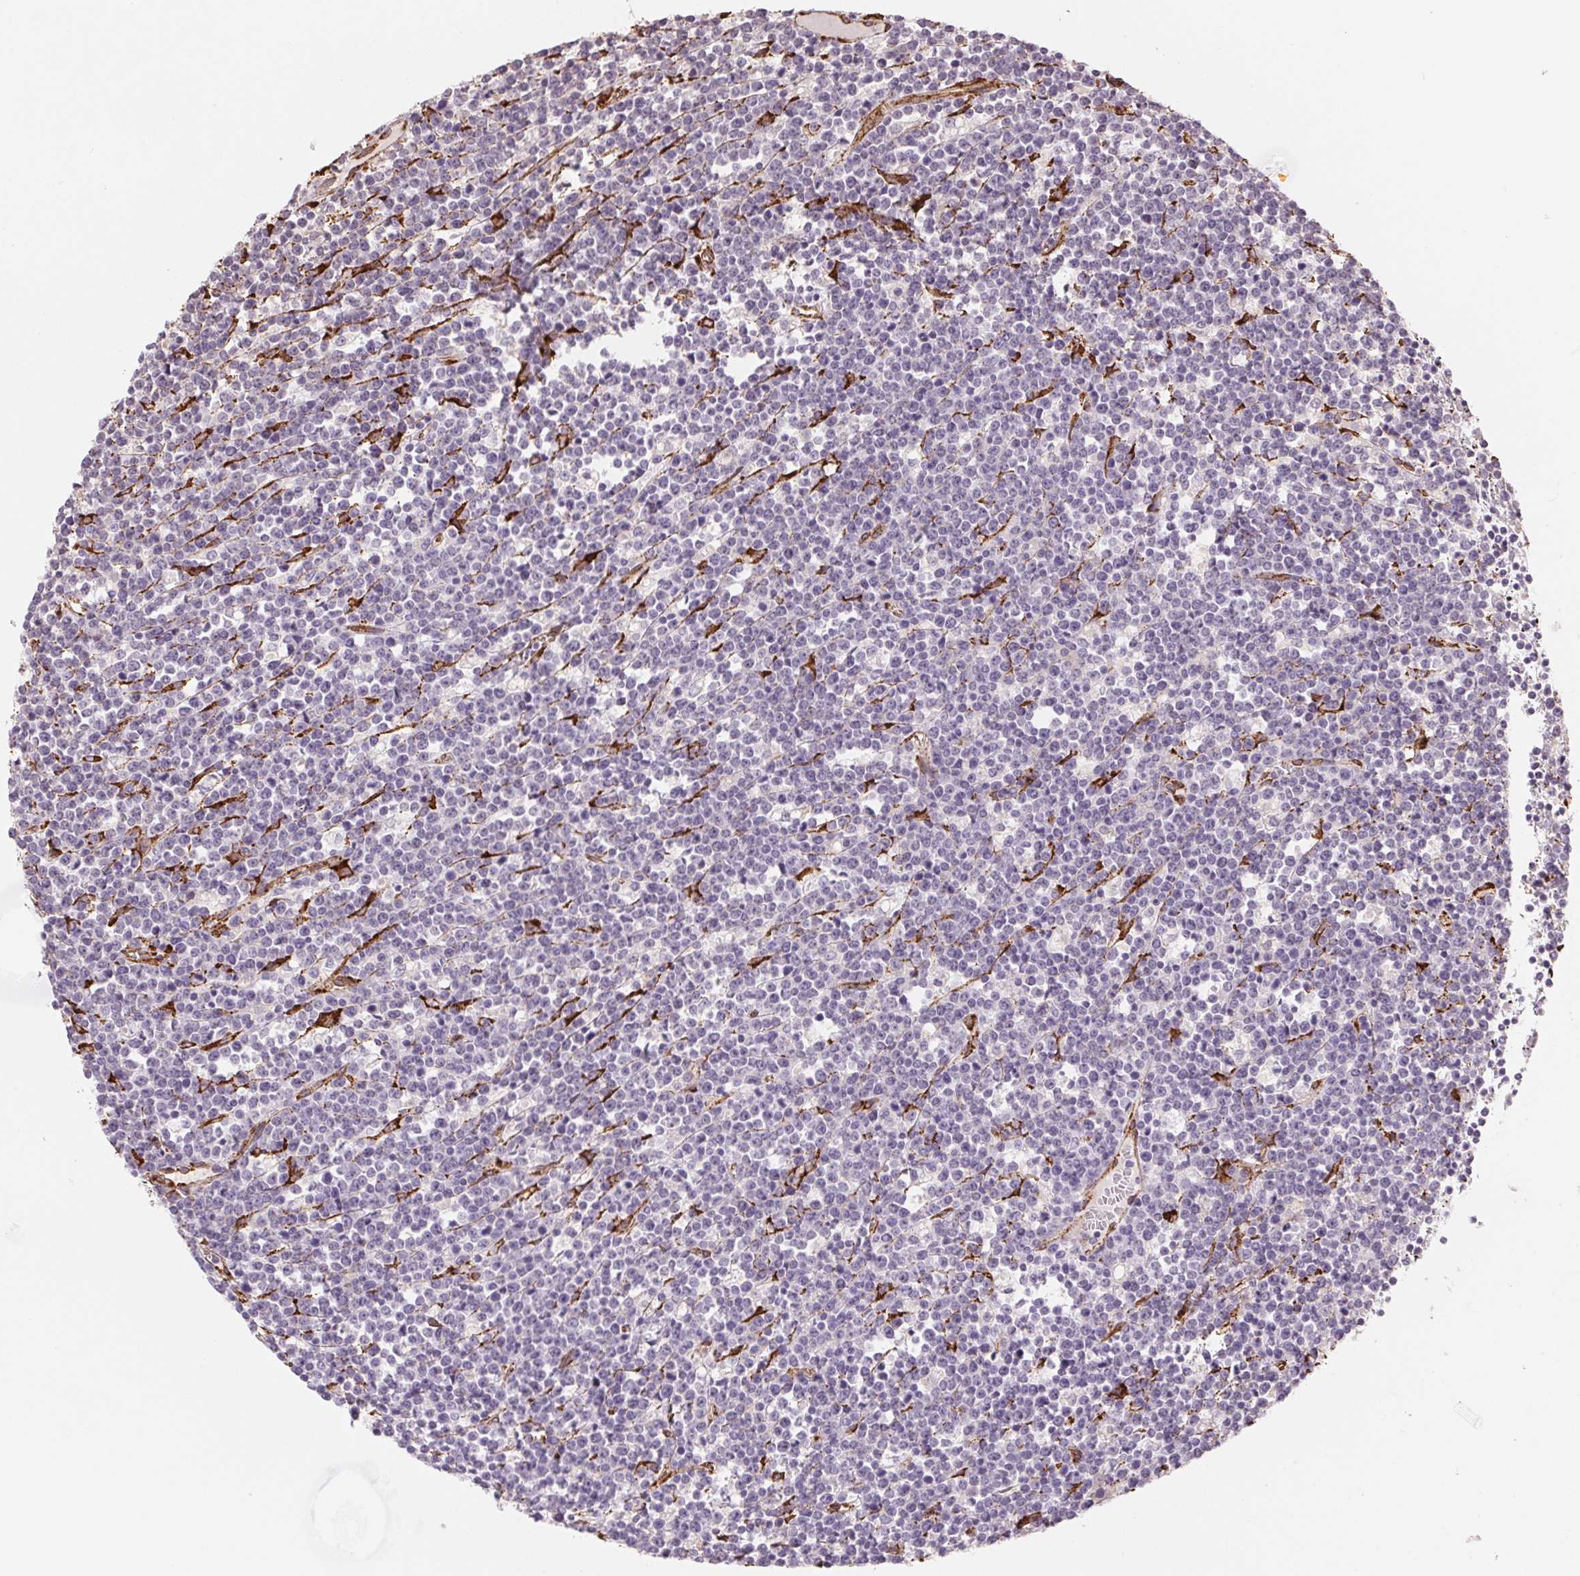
{"staining": {"intensity": "negative", "quantity": "none", "location": "none"}, "tissue": "lymphoma", "cell_type": "Tumor cells", "image_type": "cancer", "snomed": [{"axis": "morphology", "description": "Malignant lymphoma, non-Hodgkin's type, High grade"}, {"axis": "topography", "description": "Ovary"}], "caption": "Immunohistochemistry (IHC) image of human high-grade malignant lymphoma, non-Hodgkin's type stained for a protein (brown), which demonstrates no staining in tumor cells.", "gene": "FKBP10", "patient": {"sex": "female", "age": 56}}